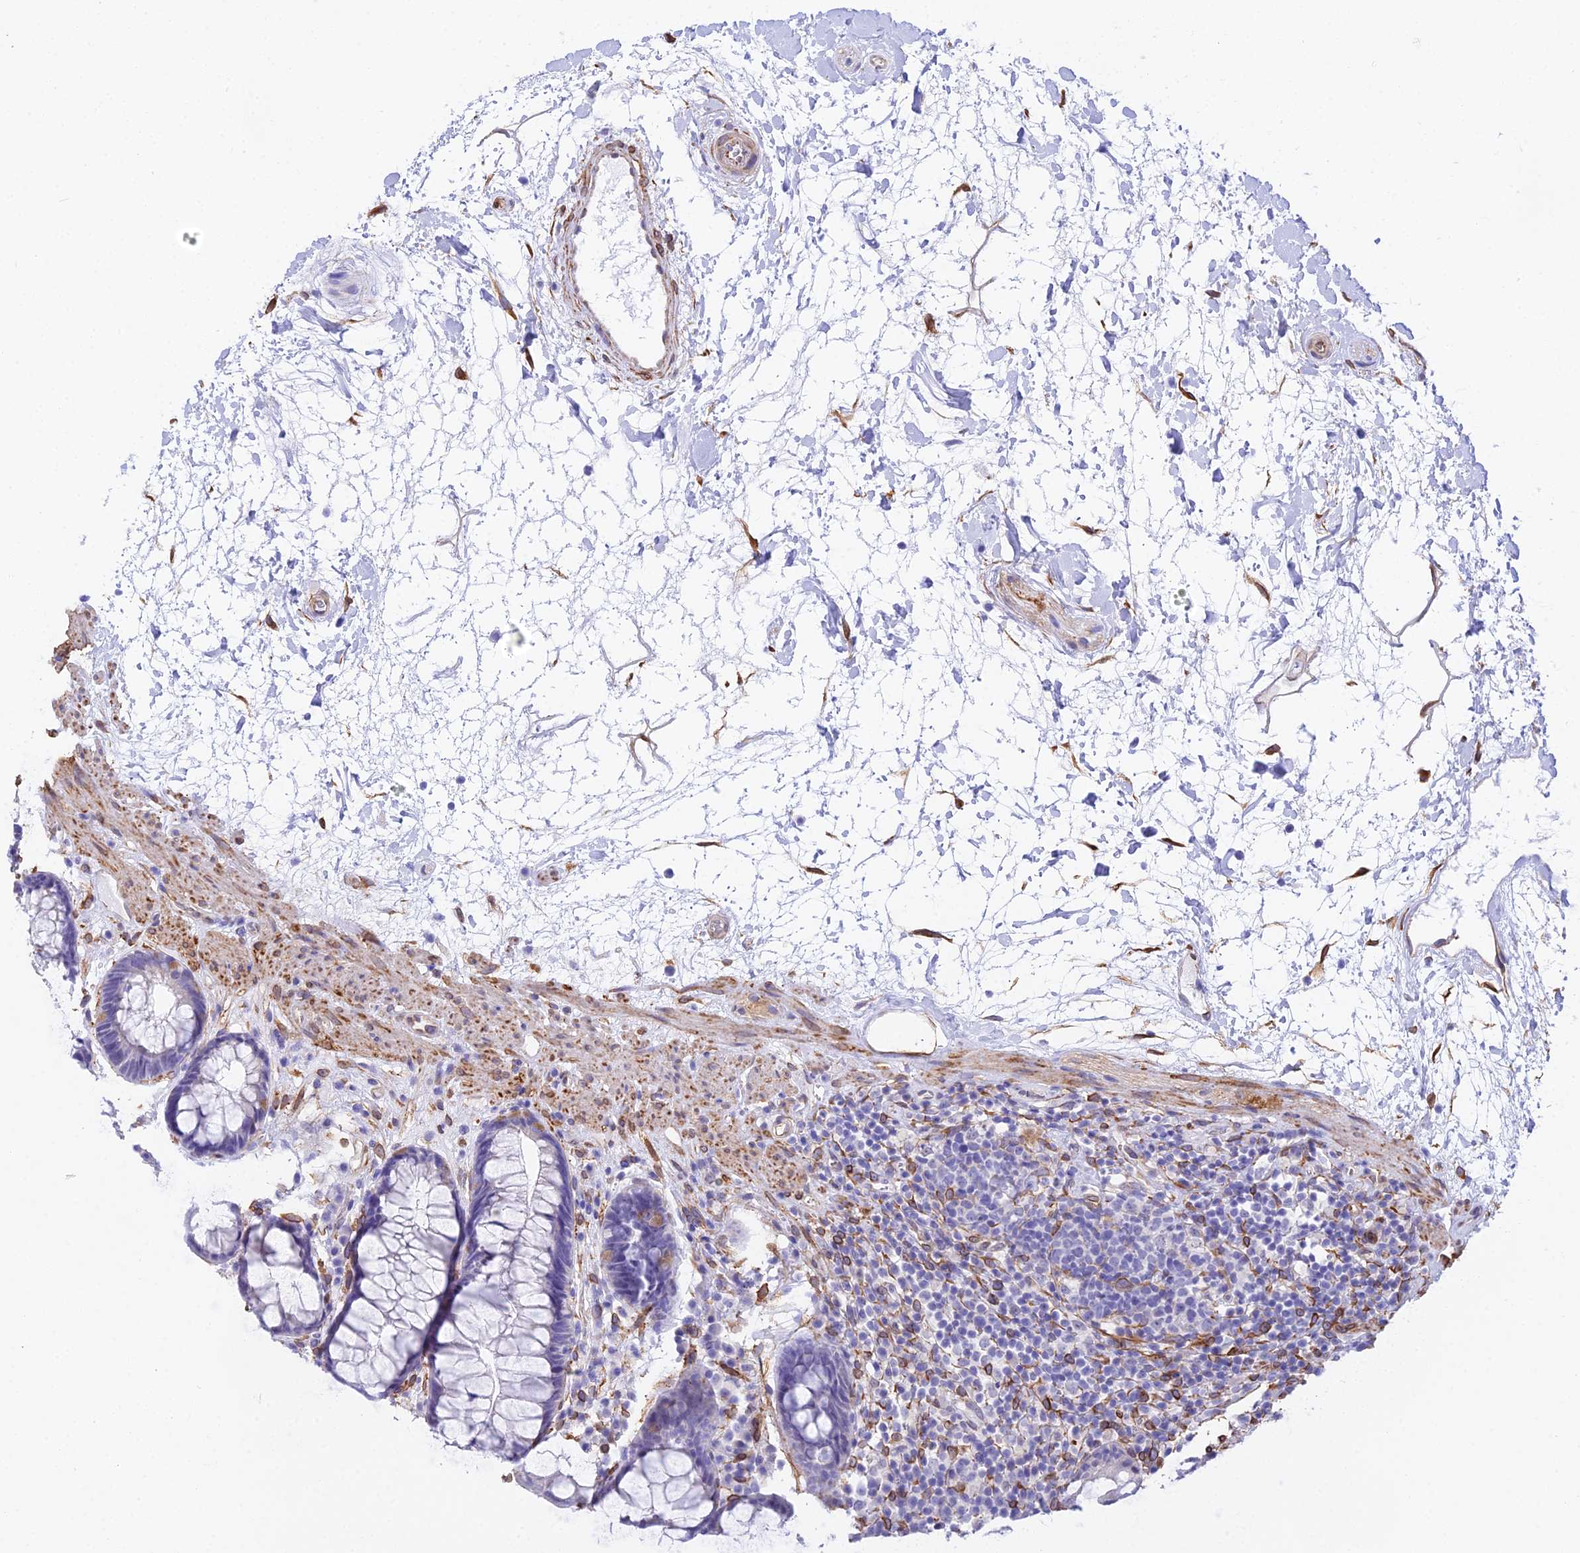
{"staining": {"intensity": "negative", "quantity": "none", "location": "none"}, "tissue": "rectum", "cell_type": "Glandular cells", "image_type": "normal", "snomed": [{"axis": "morphology", "description": "Normal tissue, NOS"}, {"axis": "topography", "description": "Rectum"}], "caption": "Glandular cells show no significant staining in normal rectum.", "gene": "MXRA7", "patient": {"sex": "male", "age": 64}}